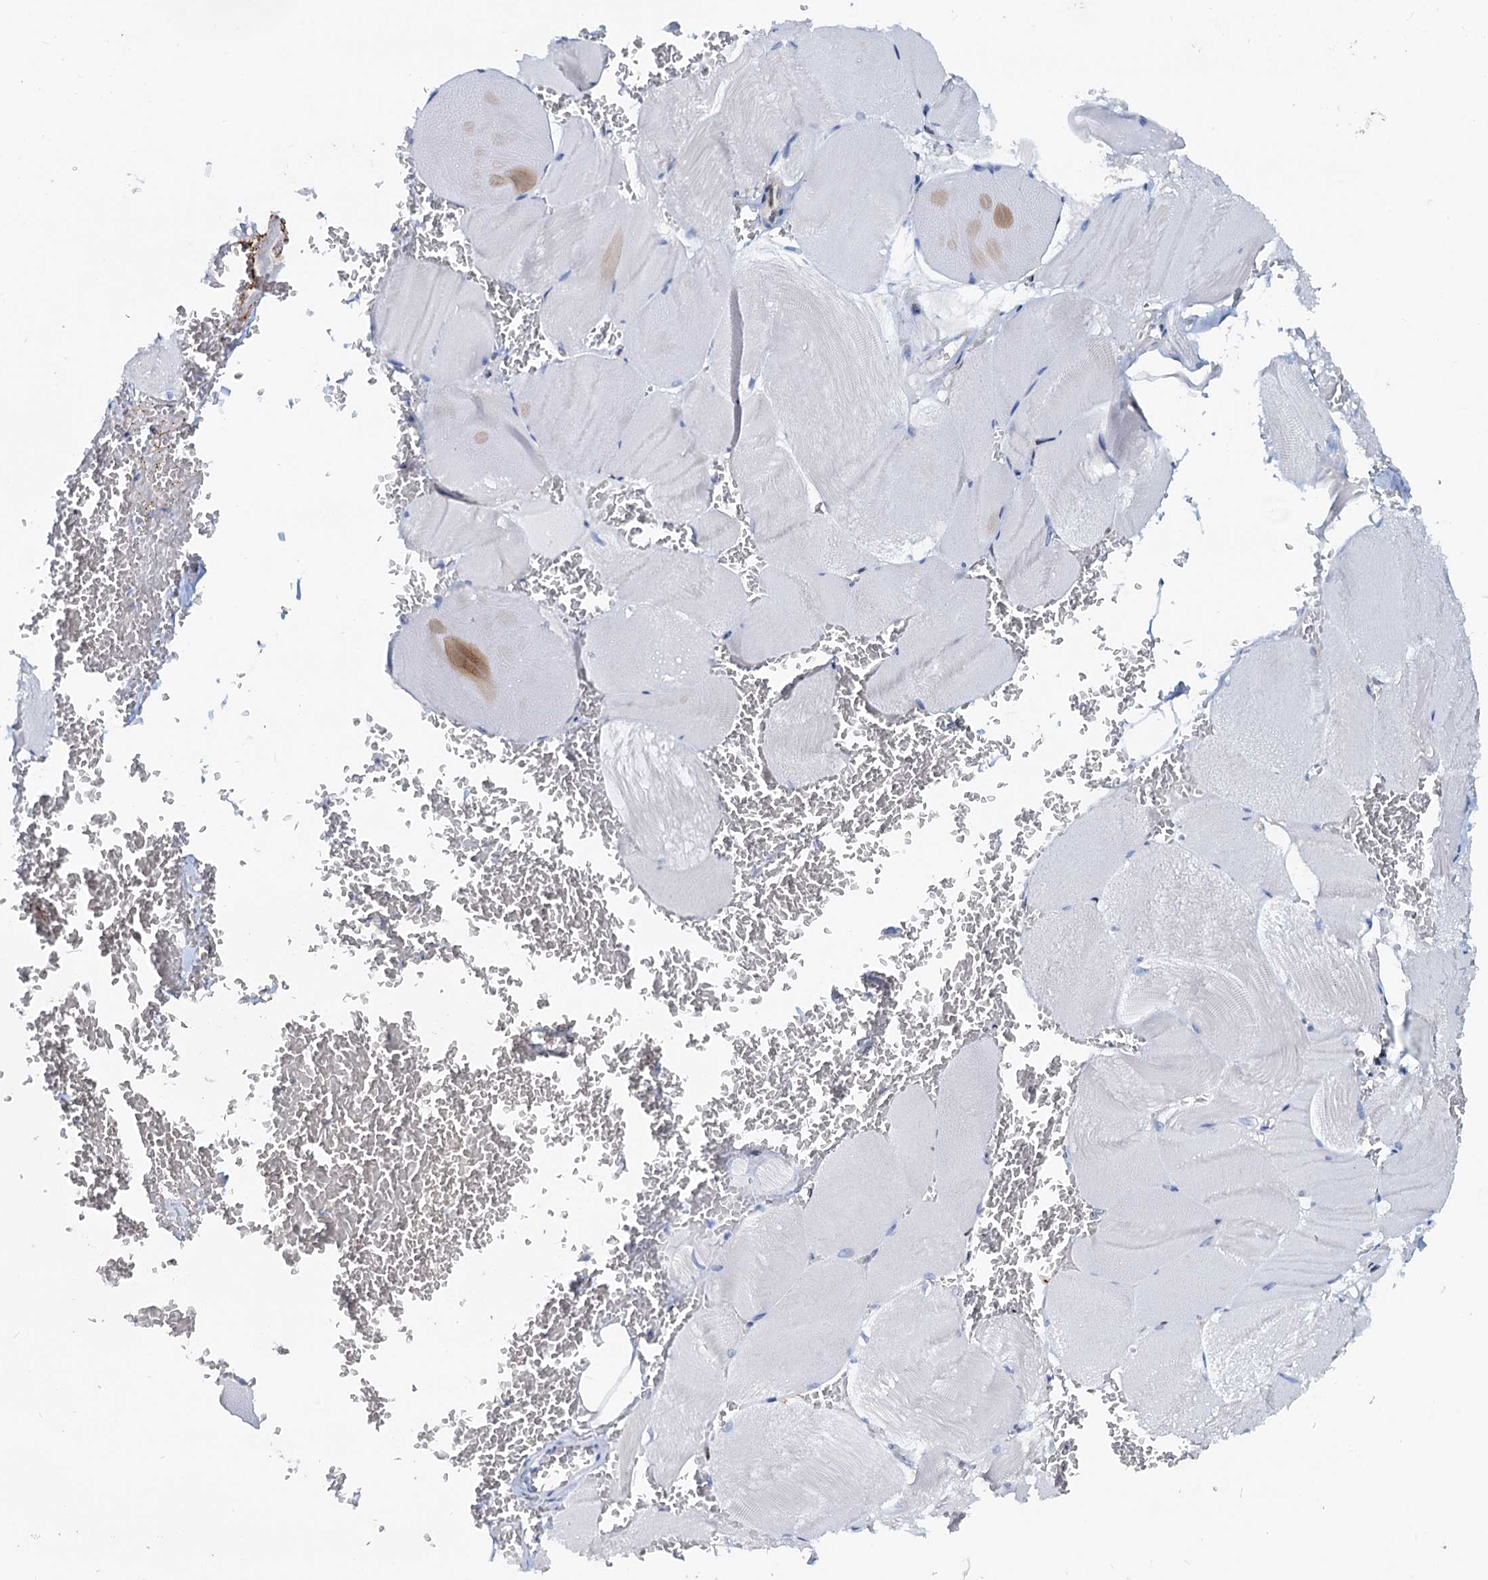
{"staining": {"intensity": "negative", "quantity": "none", "location": "none"}, "tissue": "skeletal muscle", "cell_type": "Myocytes", "image_type": "normal", "snomed": [{"axis": "morphology", "description": "Normal tissue, NOS"}, {"axis": "morphology", "description": "Basal cell carcinoma"}, {"axis": "topography", "description": "Skeletal muscle"}], "caption": "This is a image of immunohistochemistry staining of benign skeletal muscle, which shows no positivity in myocytes.", "gene": "PTGES3", "patient": {"sex": "female", "age": 64}}